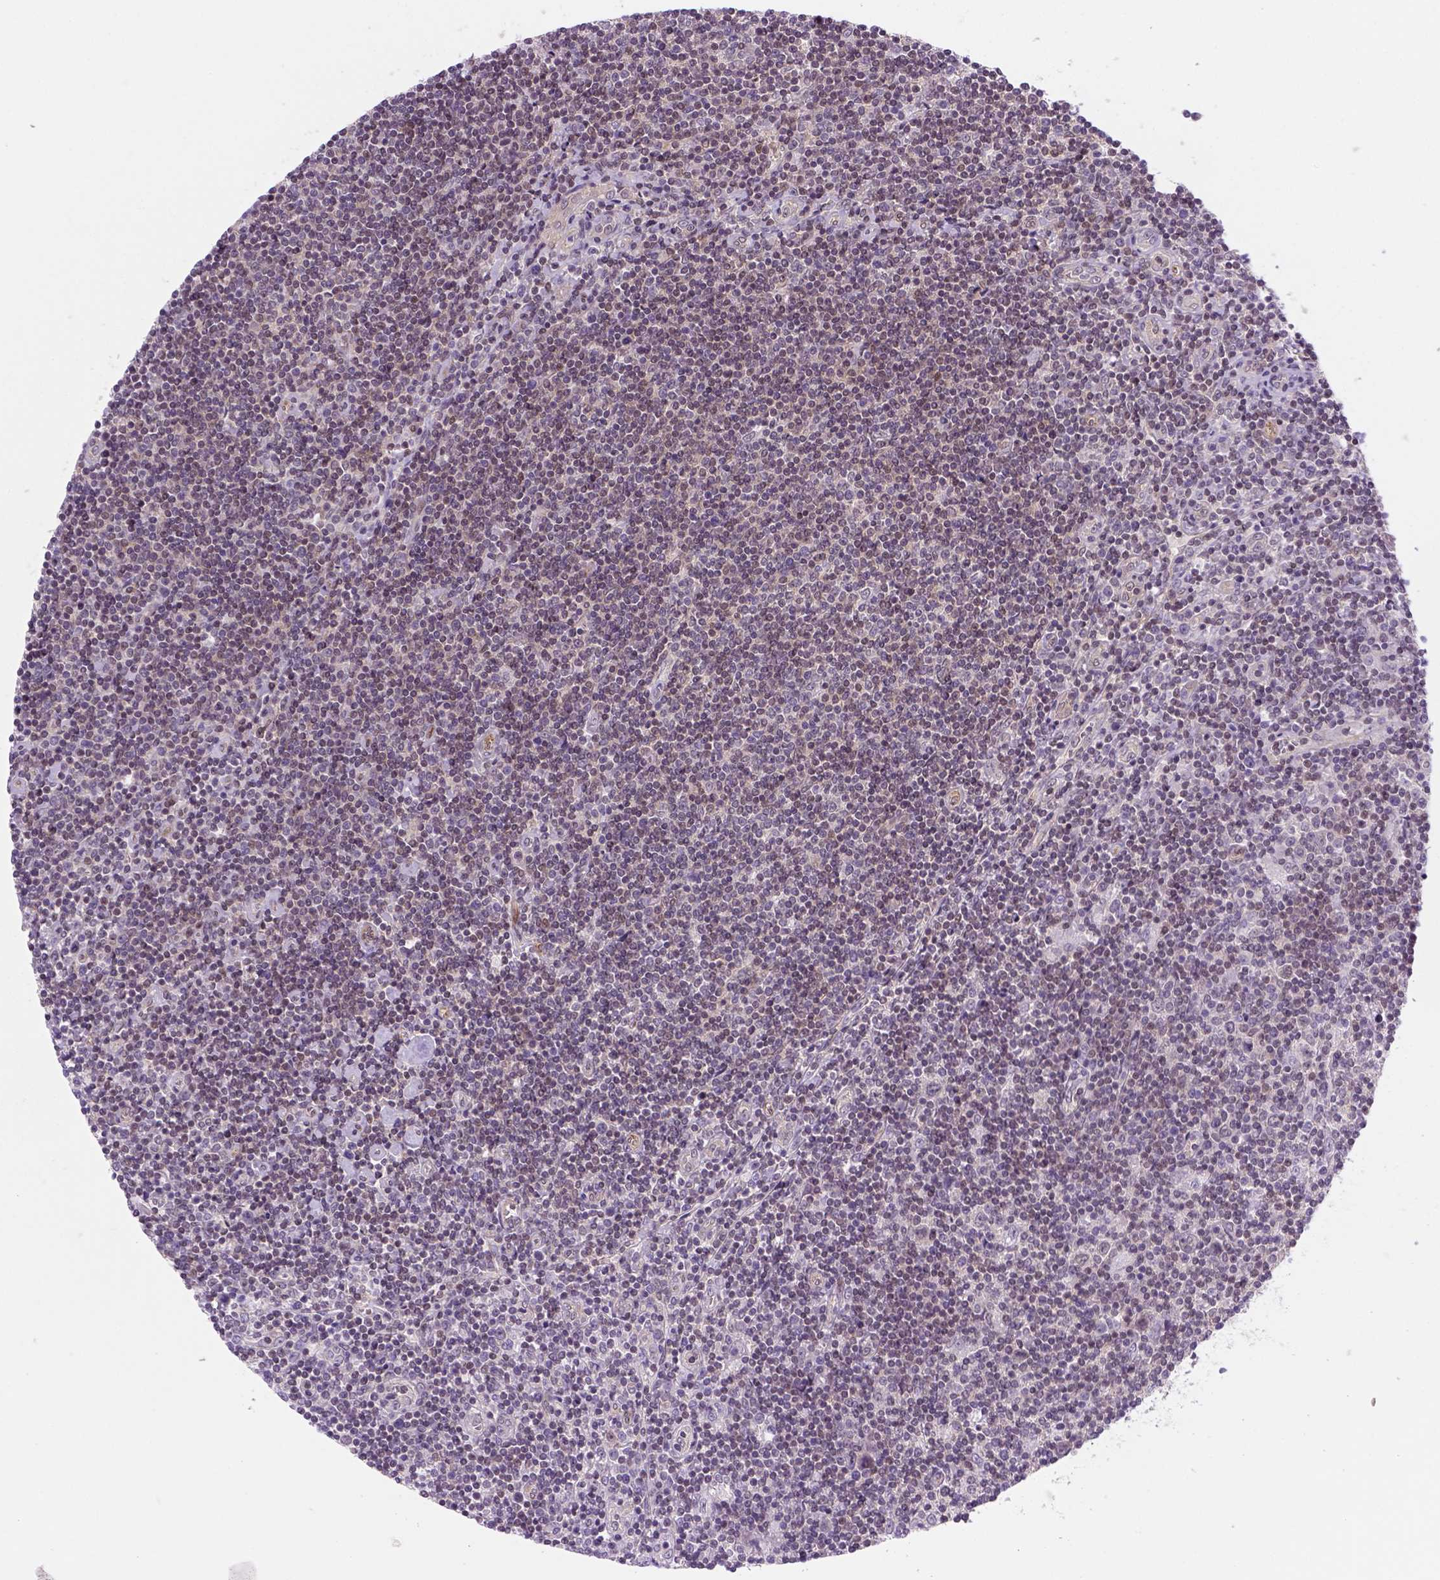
{"staining": {"intensity": "negative", "quantity": "none", "location": "none"}, "tissue": "lymphoma", "cell_type": "Tumor cells", "image_type": "cancer", "snomed": [{"axis": "morphology", "description": "Hodgkin's disease, NOS"}, {"axis": "topography", "description": "Lymph node"}], "caption": "Micrograph shows no significant protein staining in tumor cells of lymphoma. (Stains: DAB immunohistochemistry (IHC) with hematoxylin counter stain, Microscopy: brightfield microscopy at high magnification).", "gene": "MGMT", "patient": {"sex": "male", "age": 40}}